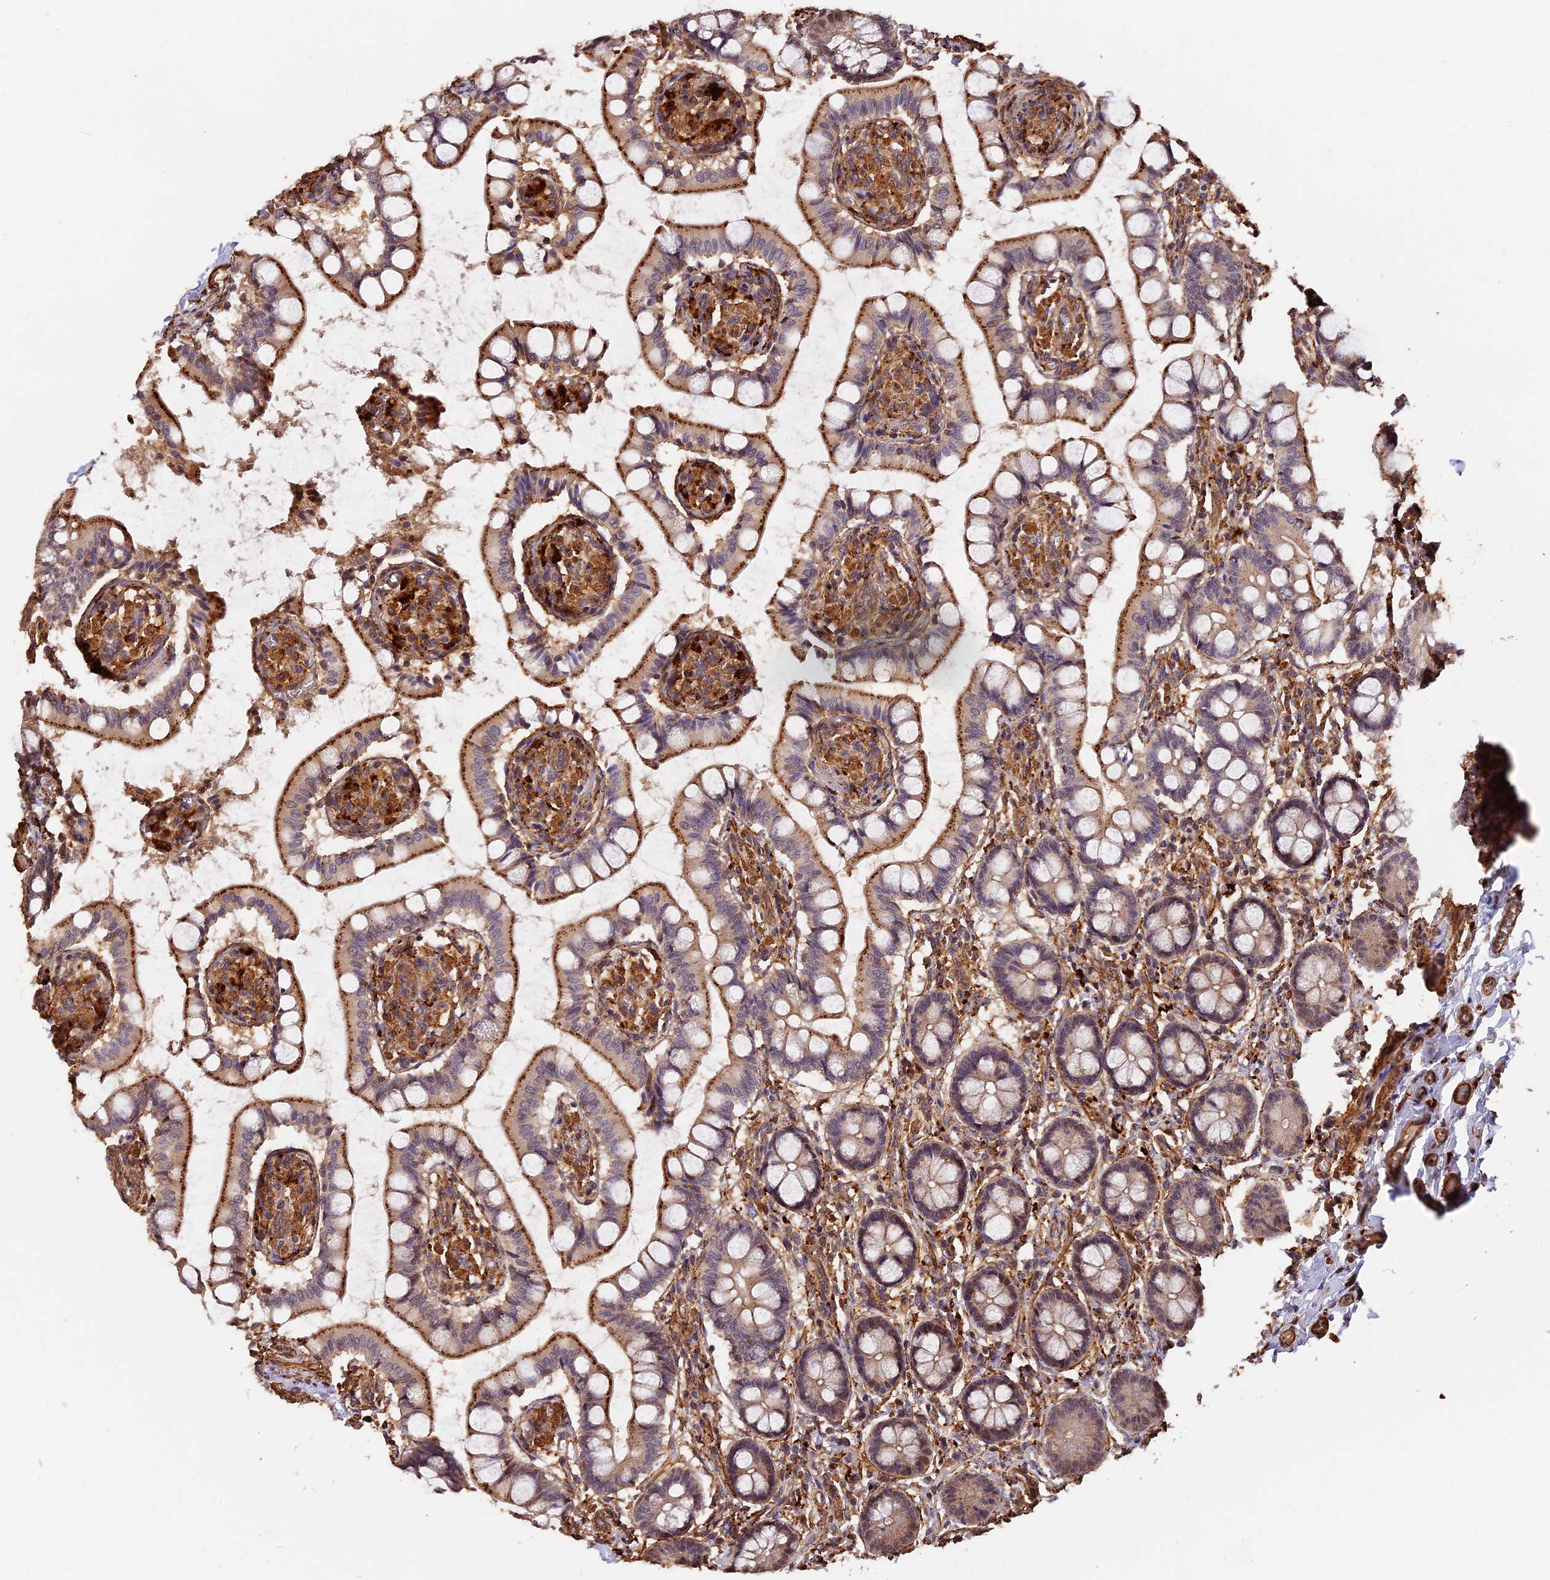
{"staining": {"intensity": "strong", "quantity": ">75%", "location": "cytoplasmic/membranous"}, "tissue": "small intestine", "cell_type": "Glandular cells", "image_type": "normal", "snomed": [{"axis": "morphology", "description": "Normal tissue, NOS"}, {"axis": "topography", "description": "Small intestine"}], "caption": "Unremarkable small intestine shows strong cytoplasmic/membranous staining in approximately >75% of glandular cells.", "gene": "MMP15", "patient": {"sex": "male", "age": 52}}